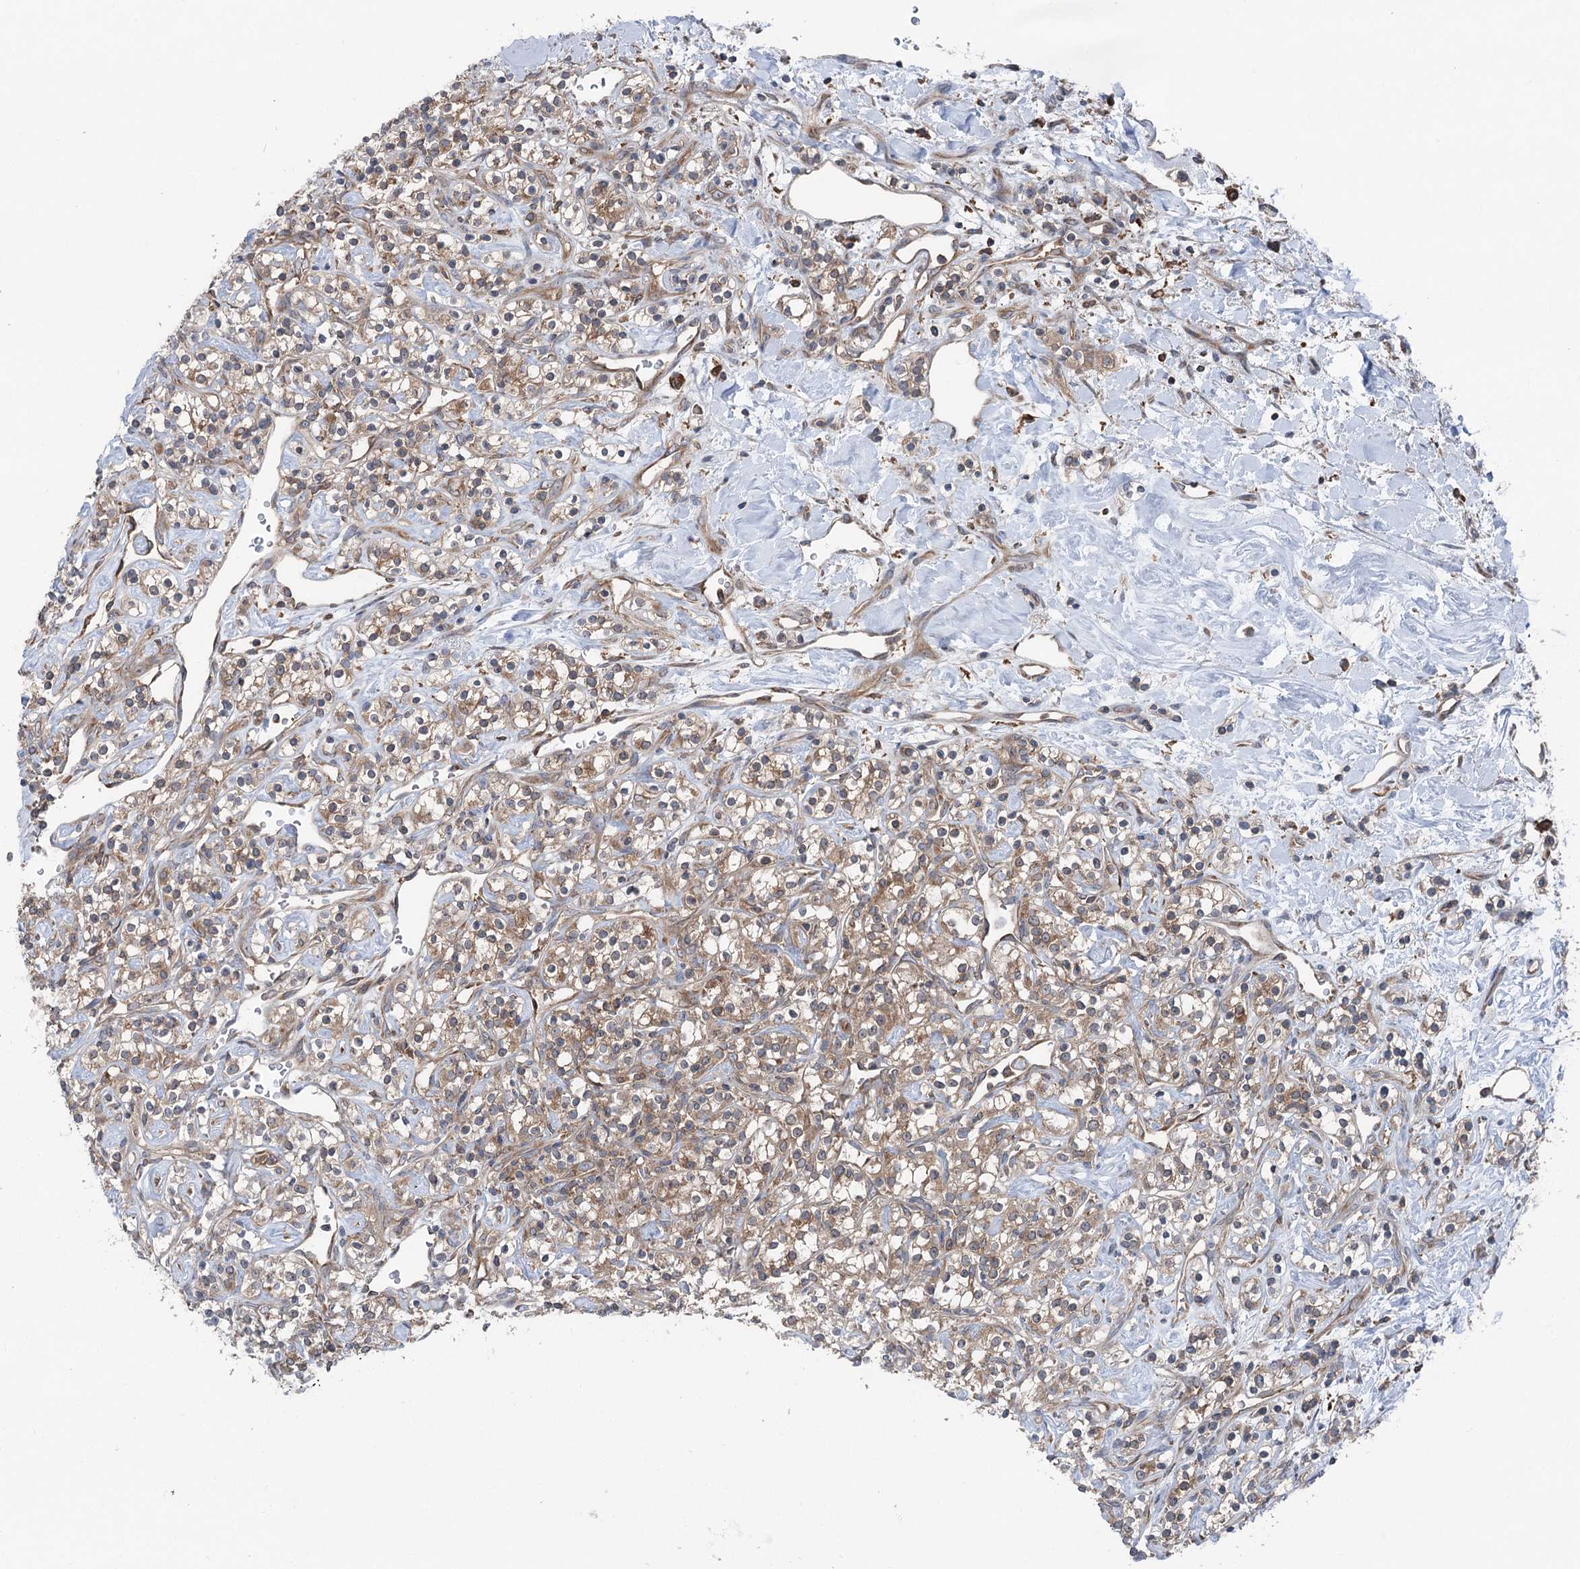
{"staining": {"intensity": "weak", "quantity": ">75%", "location": "cytoplasmic/membranous"}, "tissue": "renal cancer", "cell_type": "Tumor cells", "image_type": "cancer", "snomed": [{"axis": "morphology", "description": "Adenocarcinoma, NOS"}, {"axis": "topography", "description": "Kidney"}], "caption": "Protein expression analysis of renal adenocarcinoma demonstrates weak cytoplasmic/membranous staining in approximately >75% of tumor cells.", "gene": "PPP1R21", "patient": {"sex": "male", "age": 77}}